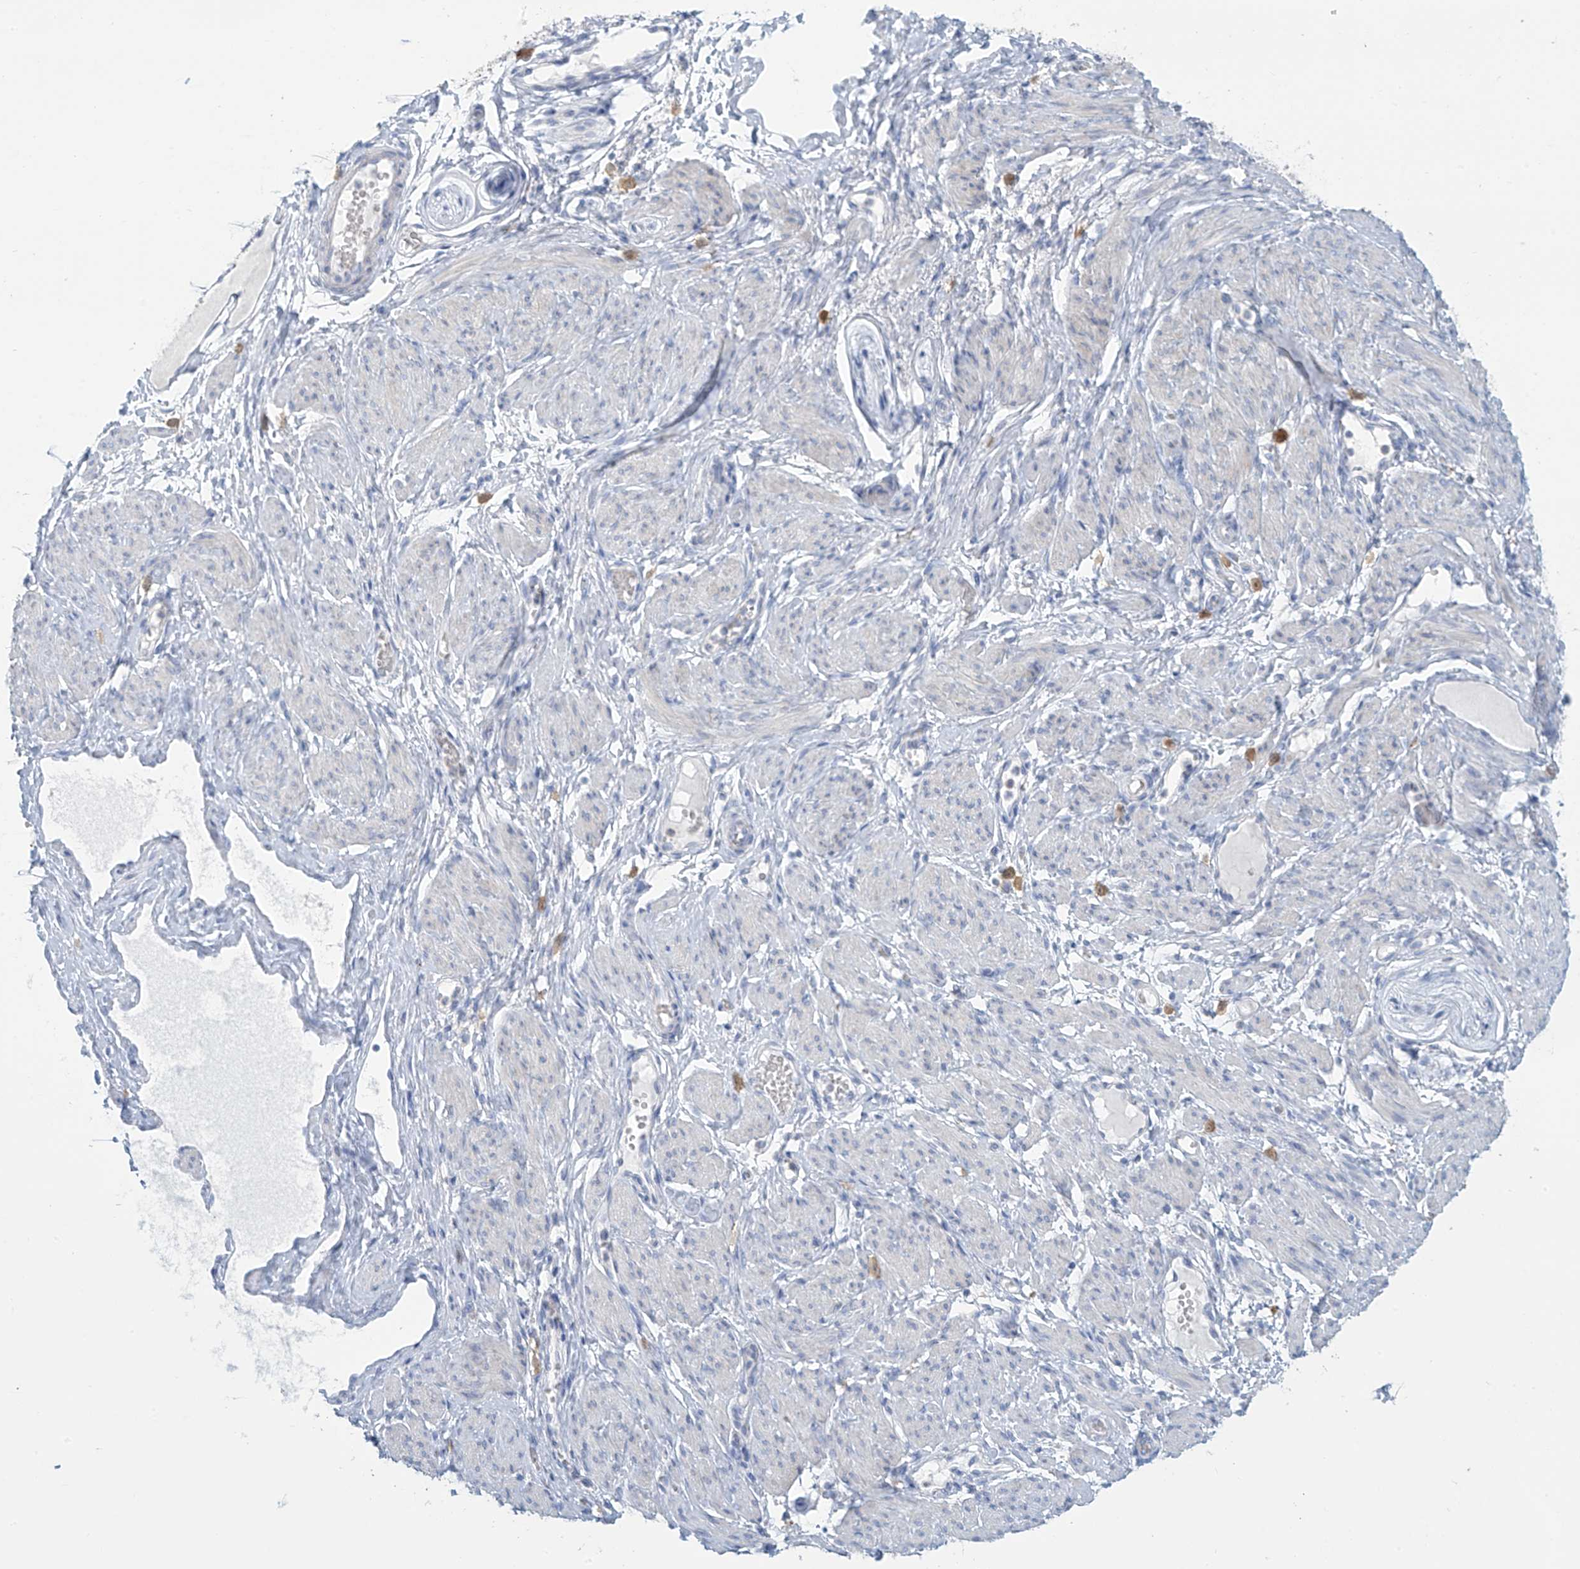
{"staining": {"intensity": "negative", "quantity": "none", "location": "none"}, "tissue": "adipose tissue", "cell_type": "Adipocytes", "image_type": "normal", "snomed": [{"axis": "morphology", "description": "Normal tissue, NOS"}, {"axis": "topography", "description": "Smooth muscle"}, {"axis": "topography", "description": "Peripheral nerve tissue"}], "caption": "Immunohistochemistry of normal human adipose tissue exhibits no positivity in adipocytes. (DAB immunohistochemistry with hematoxylin counter stain).", "gene": "TRMT2B", "patient": {"sex": "female", "age": 39}}